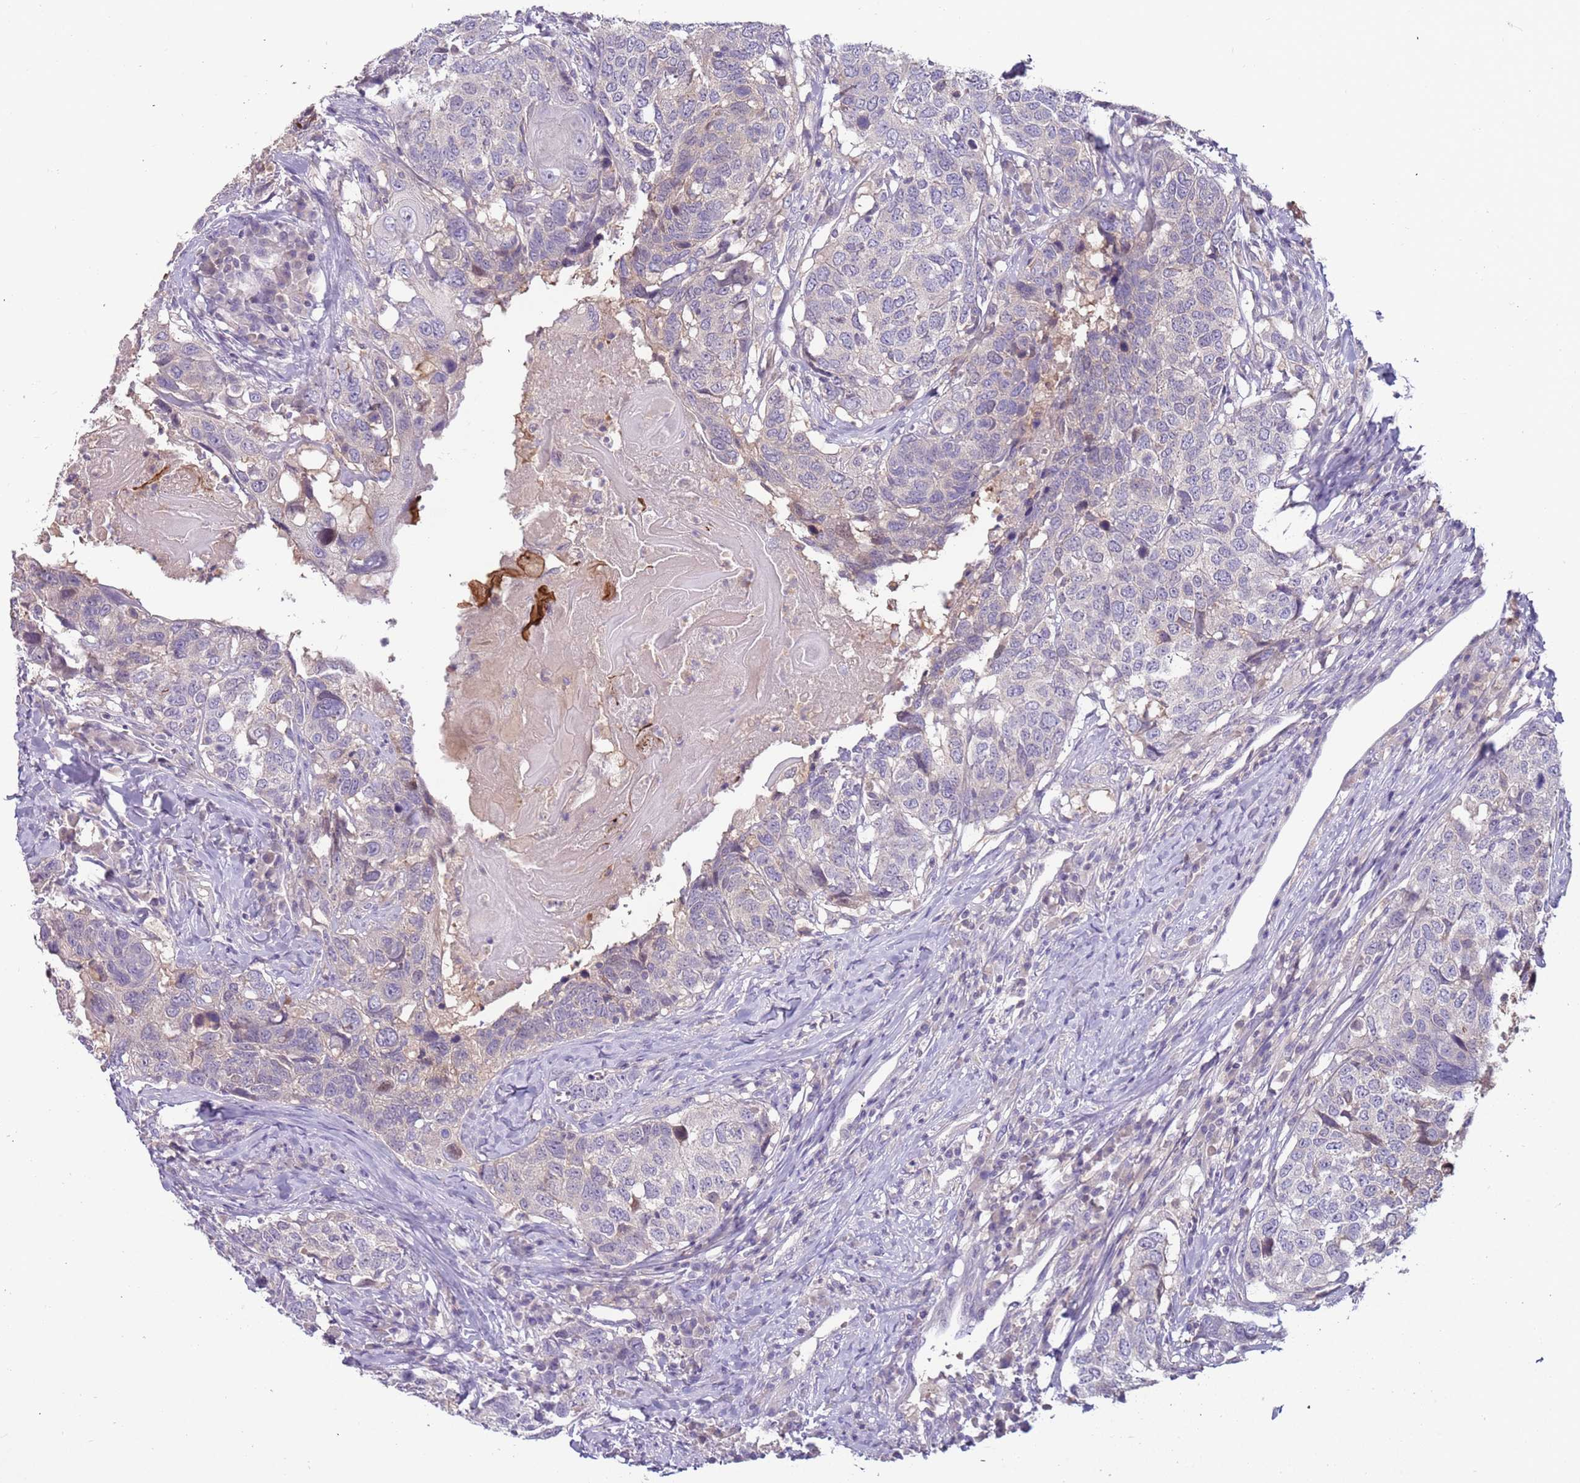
{"staining": {"intensity": "weak", "quantity": "<25%", "location": "cytoplasmic/membranous"}, "tissue": "head and neck cancer", "cell_type": "Tumor cells", "image_type": "cancer", "snomed": [{"axis": "morphology", "description": "Squamous cell carcinoma, NOS"}, {"axis": "topography", "description": "Head-Neck"}], "caption": "Immunohistochemistry (IHC) histopathology image of neoplastic tissue: squamous cell carcinoma (head and neck) stained with DAB demonstrates no significant protein staining in tumor cells.", "gene": "ARHGAP5", "patient": {"sex": "male", "age": 66}}